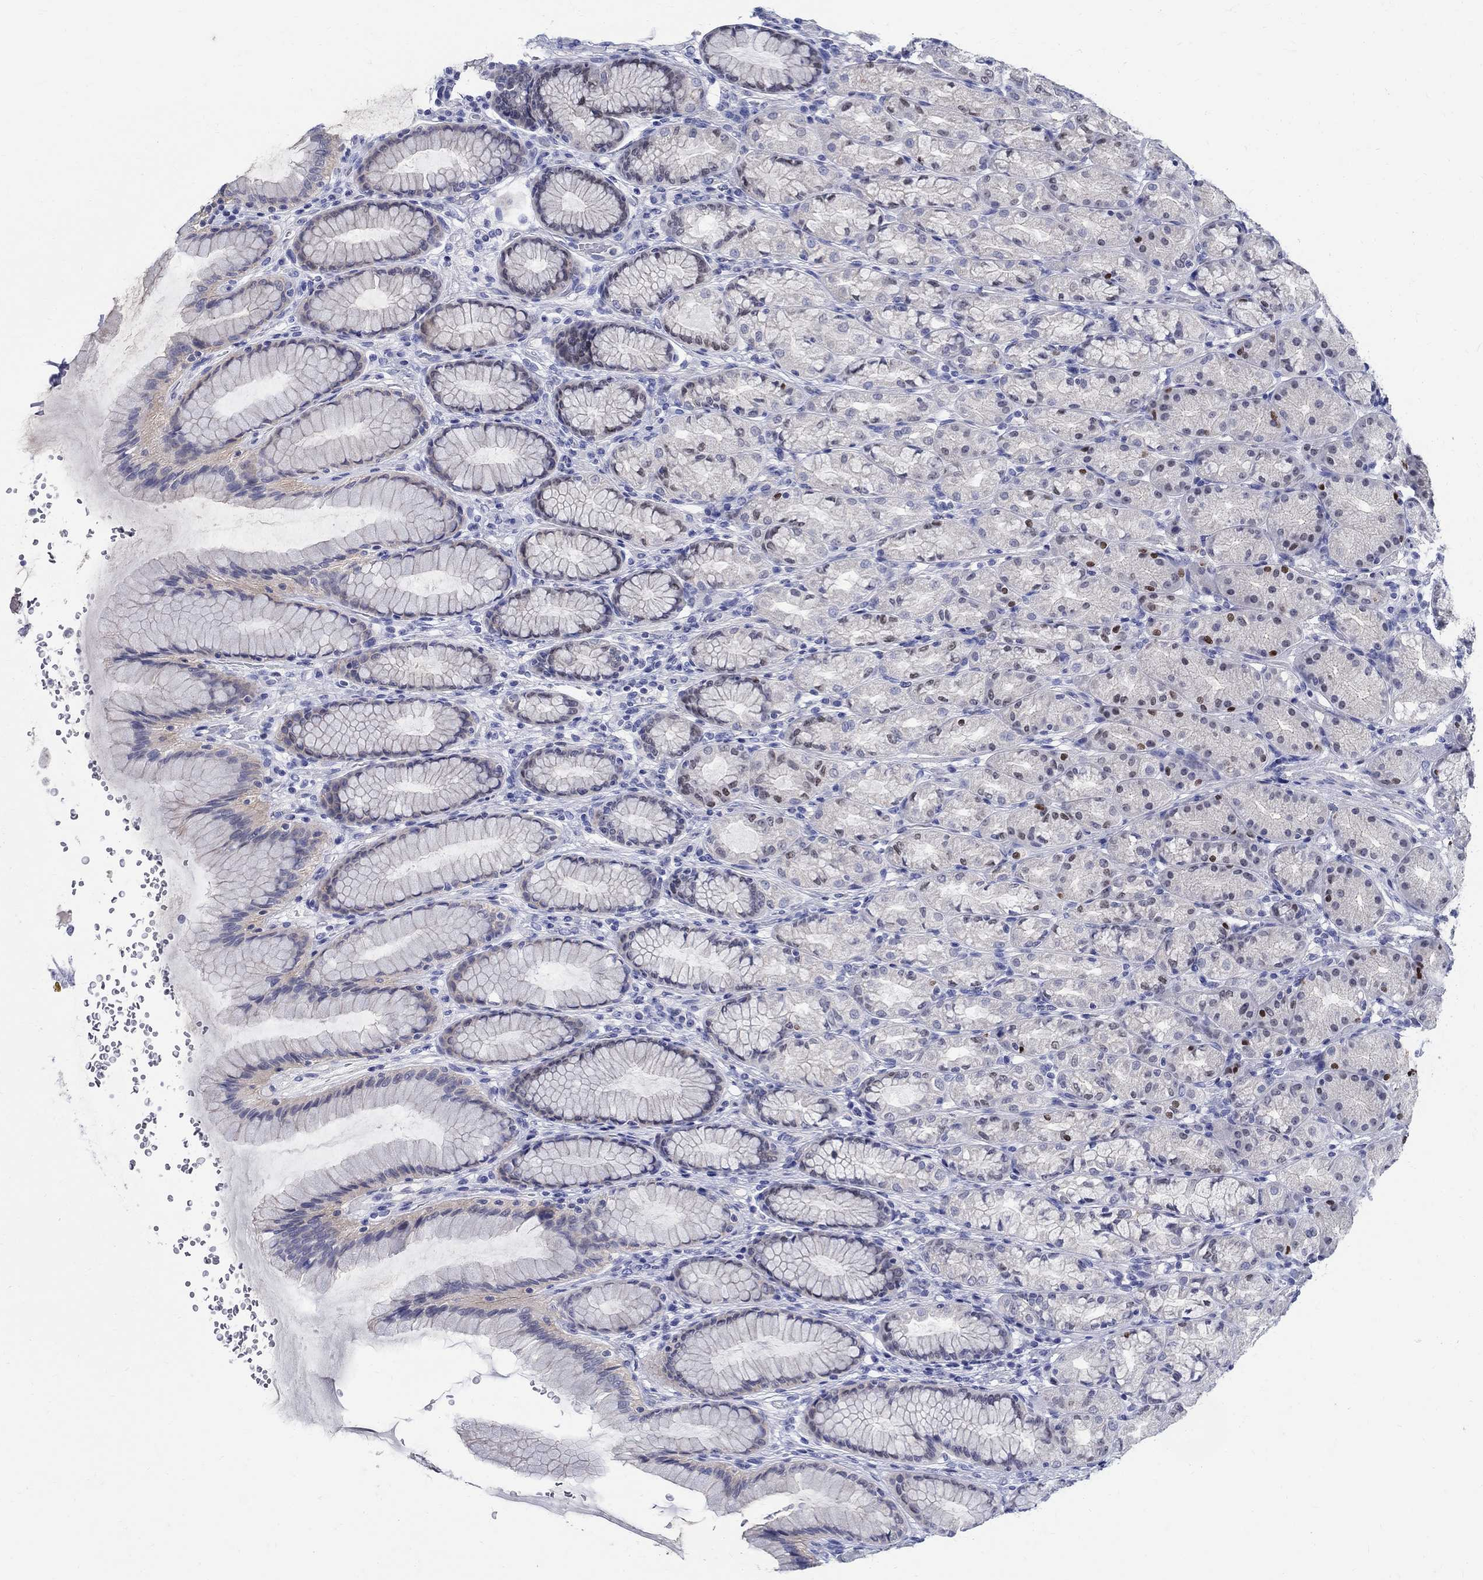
{"staining": {"intensity": "moderate", "quantity": "<25%", "location": "nuclear"}, "tissue": "stomach", "cell_type": "Glandular cells", "image_type": "normal", "snomed": [{"axis": "morphology", "description": "Normal tissue, NOS"}, {"axis": "morphology", "description": "Adenocarcinoma, NOS"}, {"axis": "topography", "description": "Stomach"}], "caption": "About <25% of glandular cells in benign stomach exhibit moderate nuclear protein staining as visualized by brown immunohistochemical staining.", "gene": "SOX2", "patient": {"sex": "female", "age": 79}}